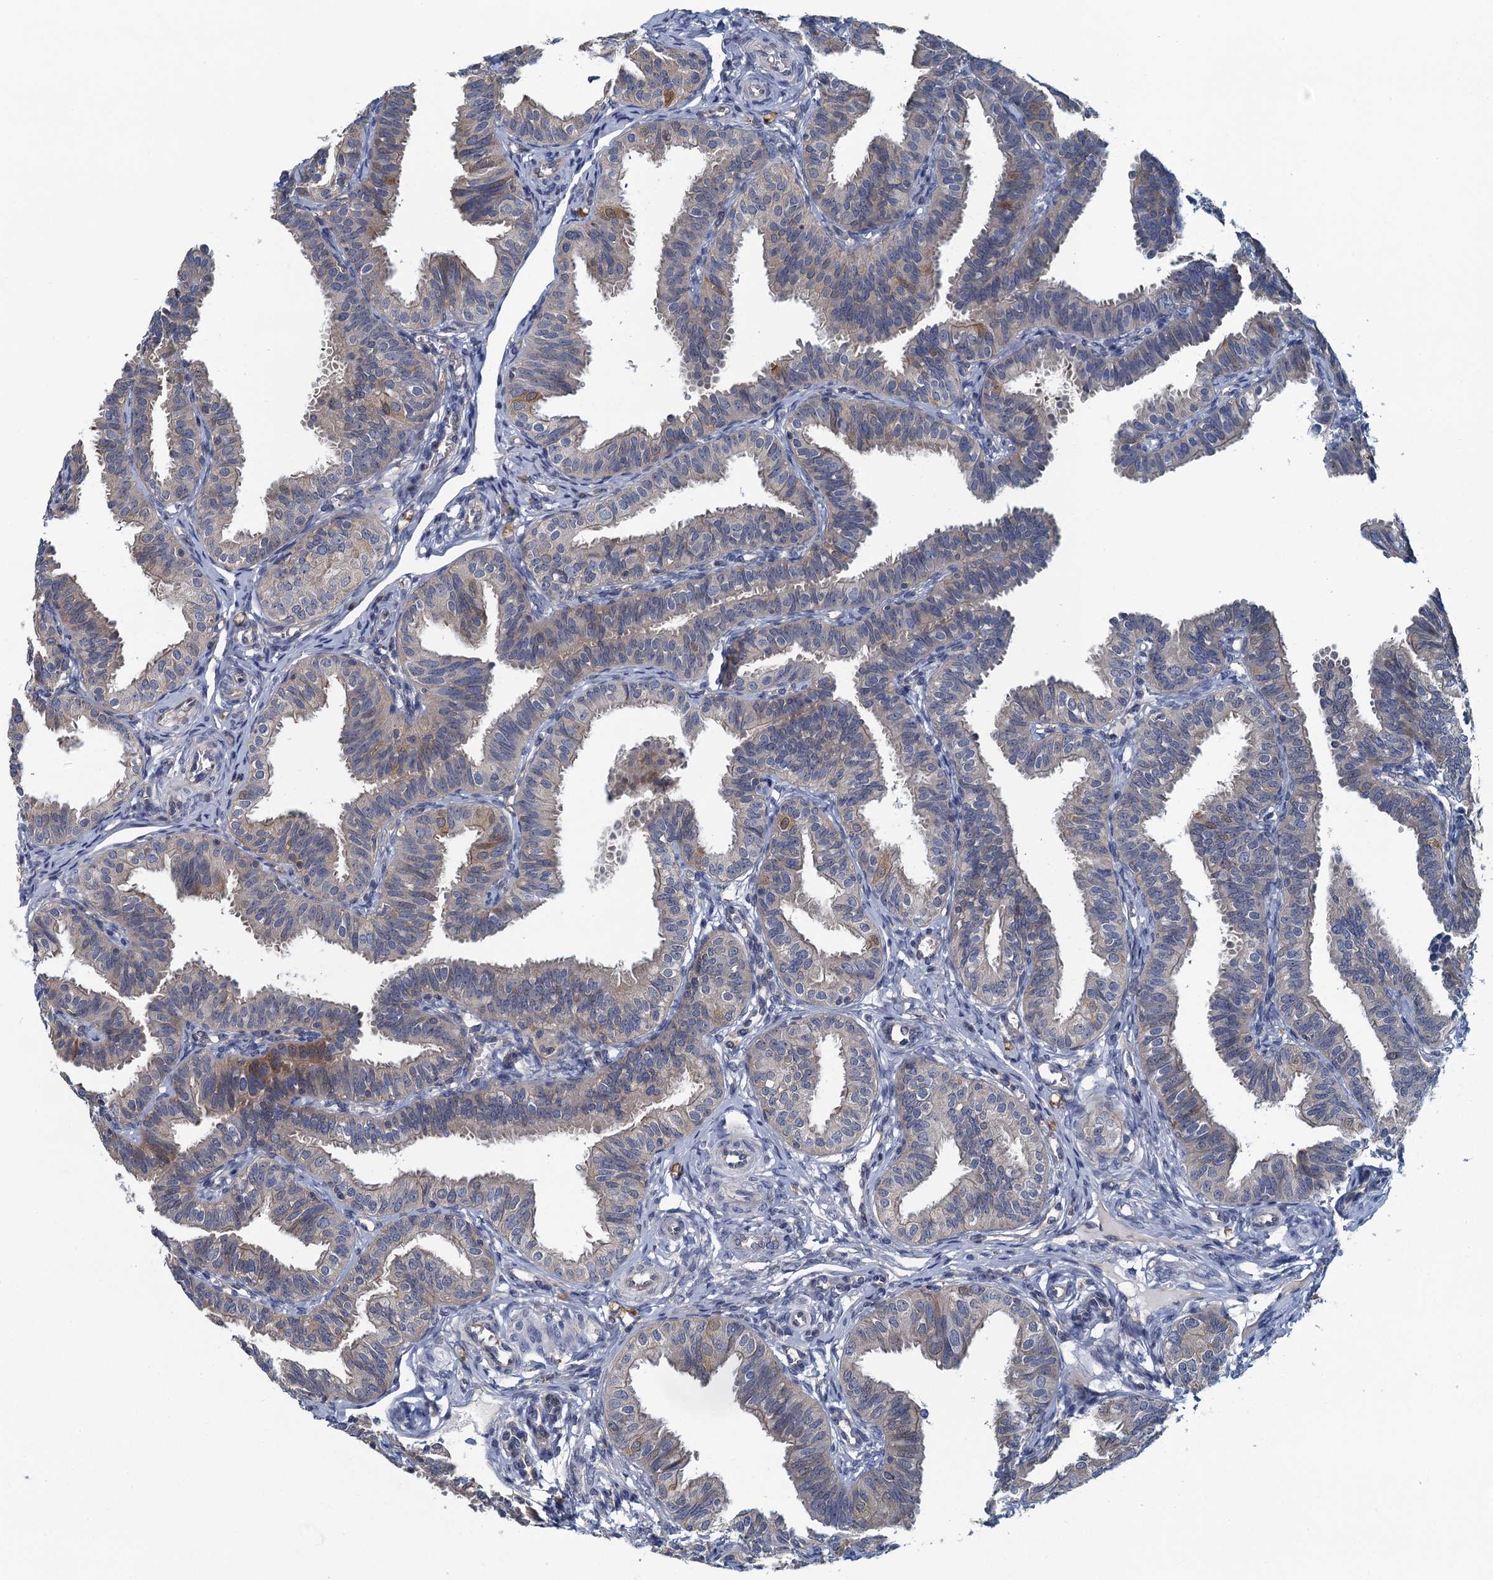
{"staining": {"intensity": "weak", "quantity": "<25%", "location": "cytoplasmic/membranous"}, "tissue": "fallopian tube", "cell_type": "Glandular cells", "image_type": "normal", "snomed": [{"axis": "morphology", "description": "Normal tissue, NOS"}, {"axis": "topography", "description": "Fallopian tube"}], "caption": "IHC of benign human fallopian tube shows no expression in glandular cells.", "gene": "NCKAP1L", "patient": {"sex": "female", "age": 35}}